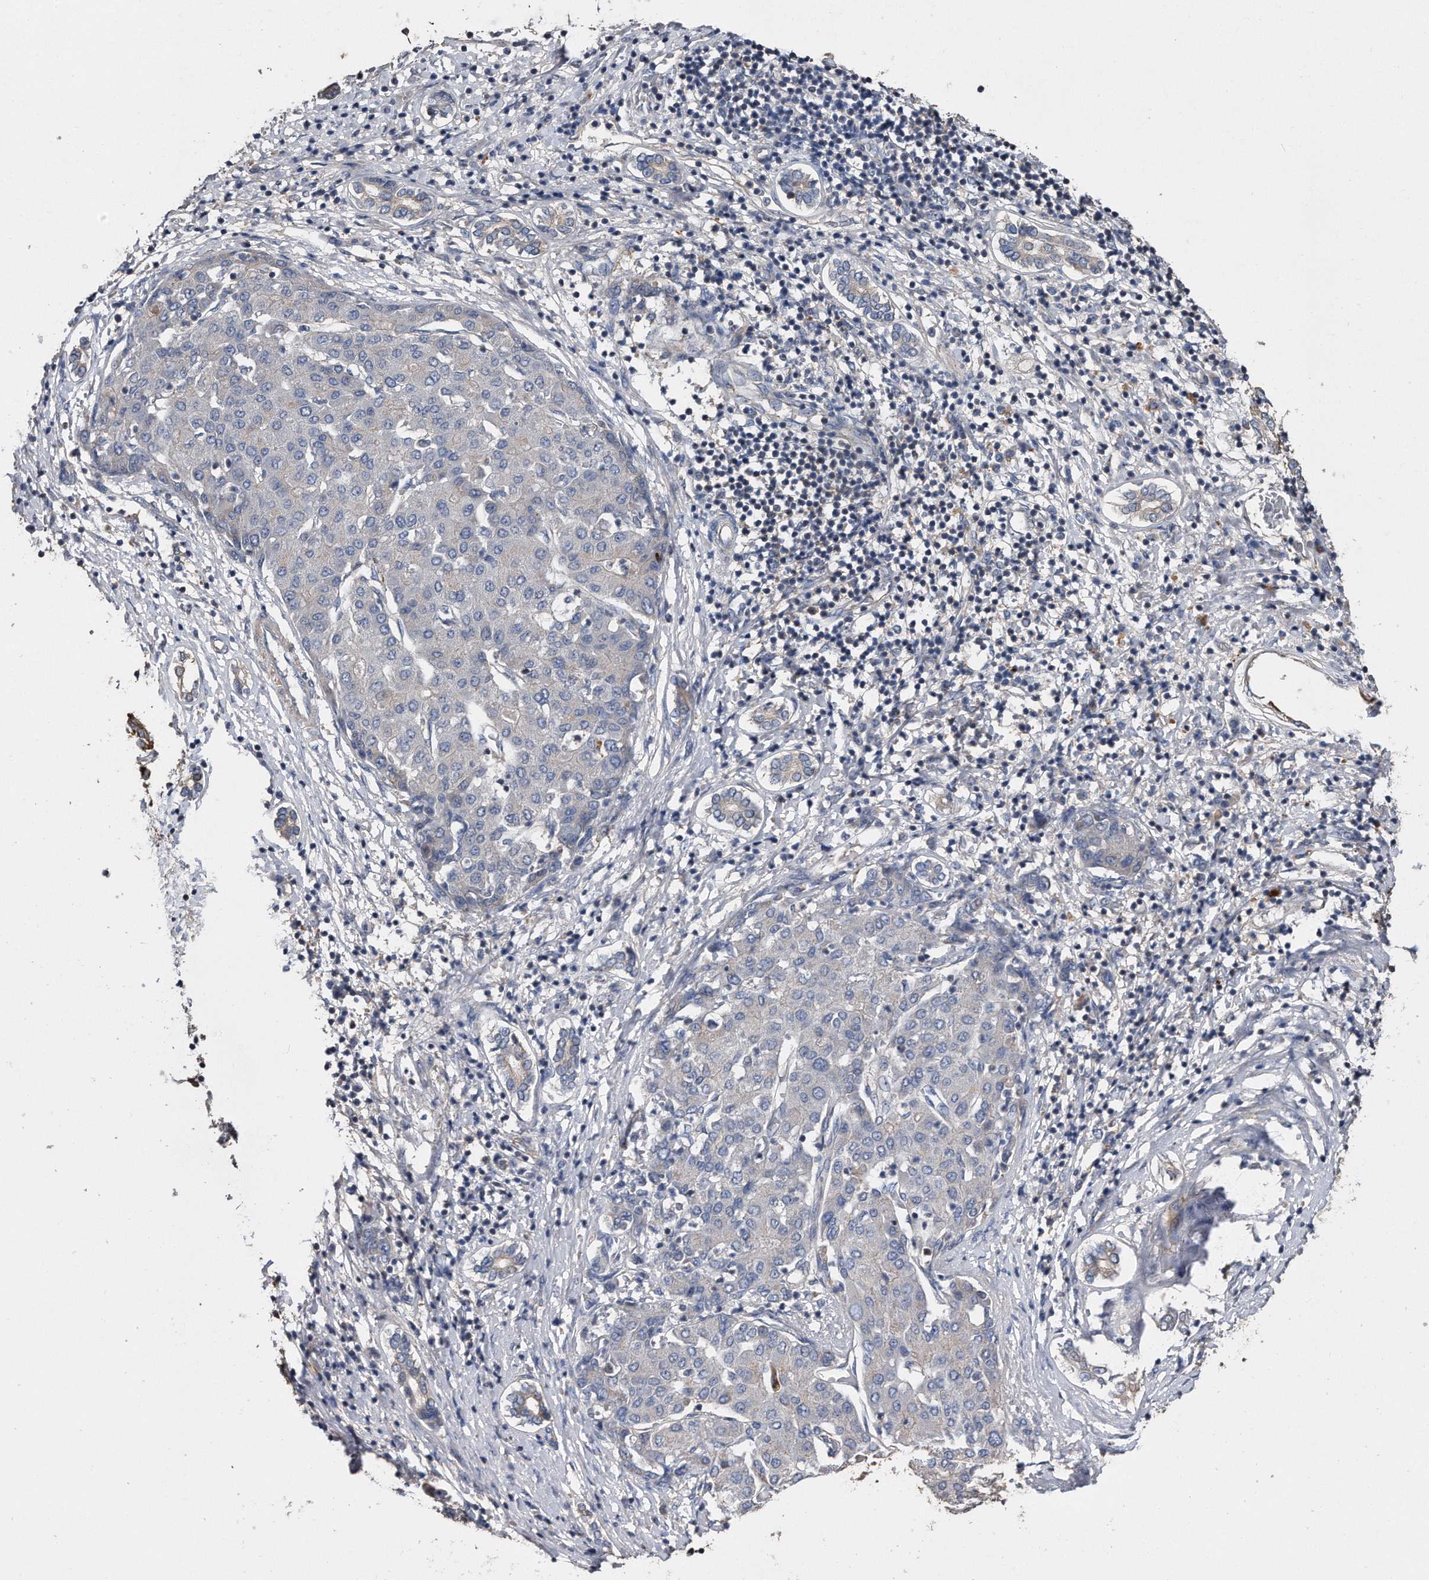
{"staining": {"intensity": "negative", "quantity": "none", "location": "none"}, "tissue": "liver cancer", "cell_type": "Tumor cells", "image_type": "cancer", "snomed": [{"axis": "morphology", "description": "Carcinoma, Hepatocellular, NOS"}, {"axis": "topography", "description": "Liver"}], "caption": "Human liver cancer (hepatocellular carcinoma) stained for a protein using immunohistochemistry (IHC) reveals no positivity in tumor cells.", "gene": "KCND3", "patient": {"sex": "male", "age": 65}}